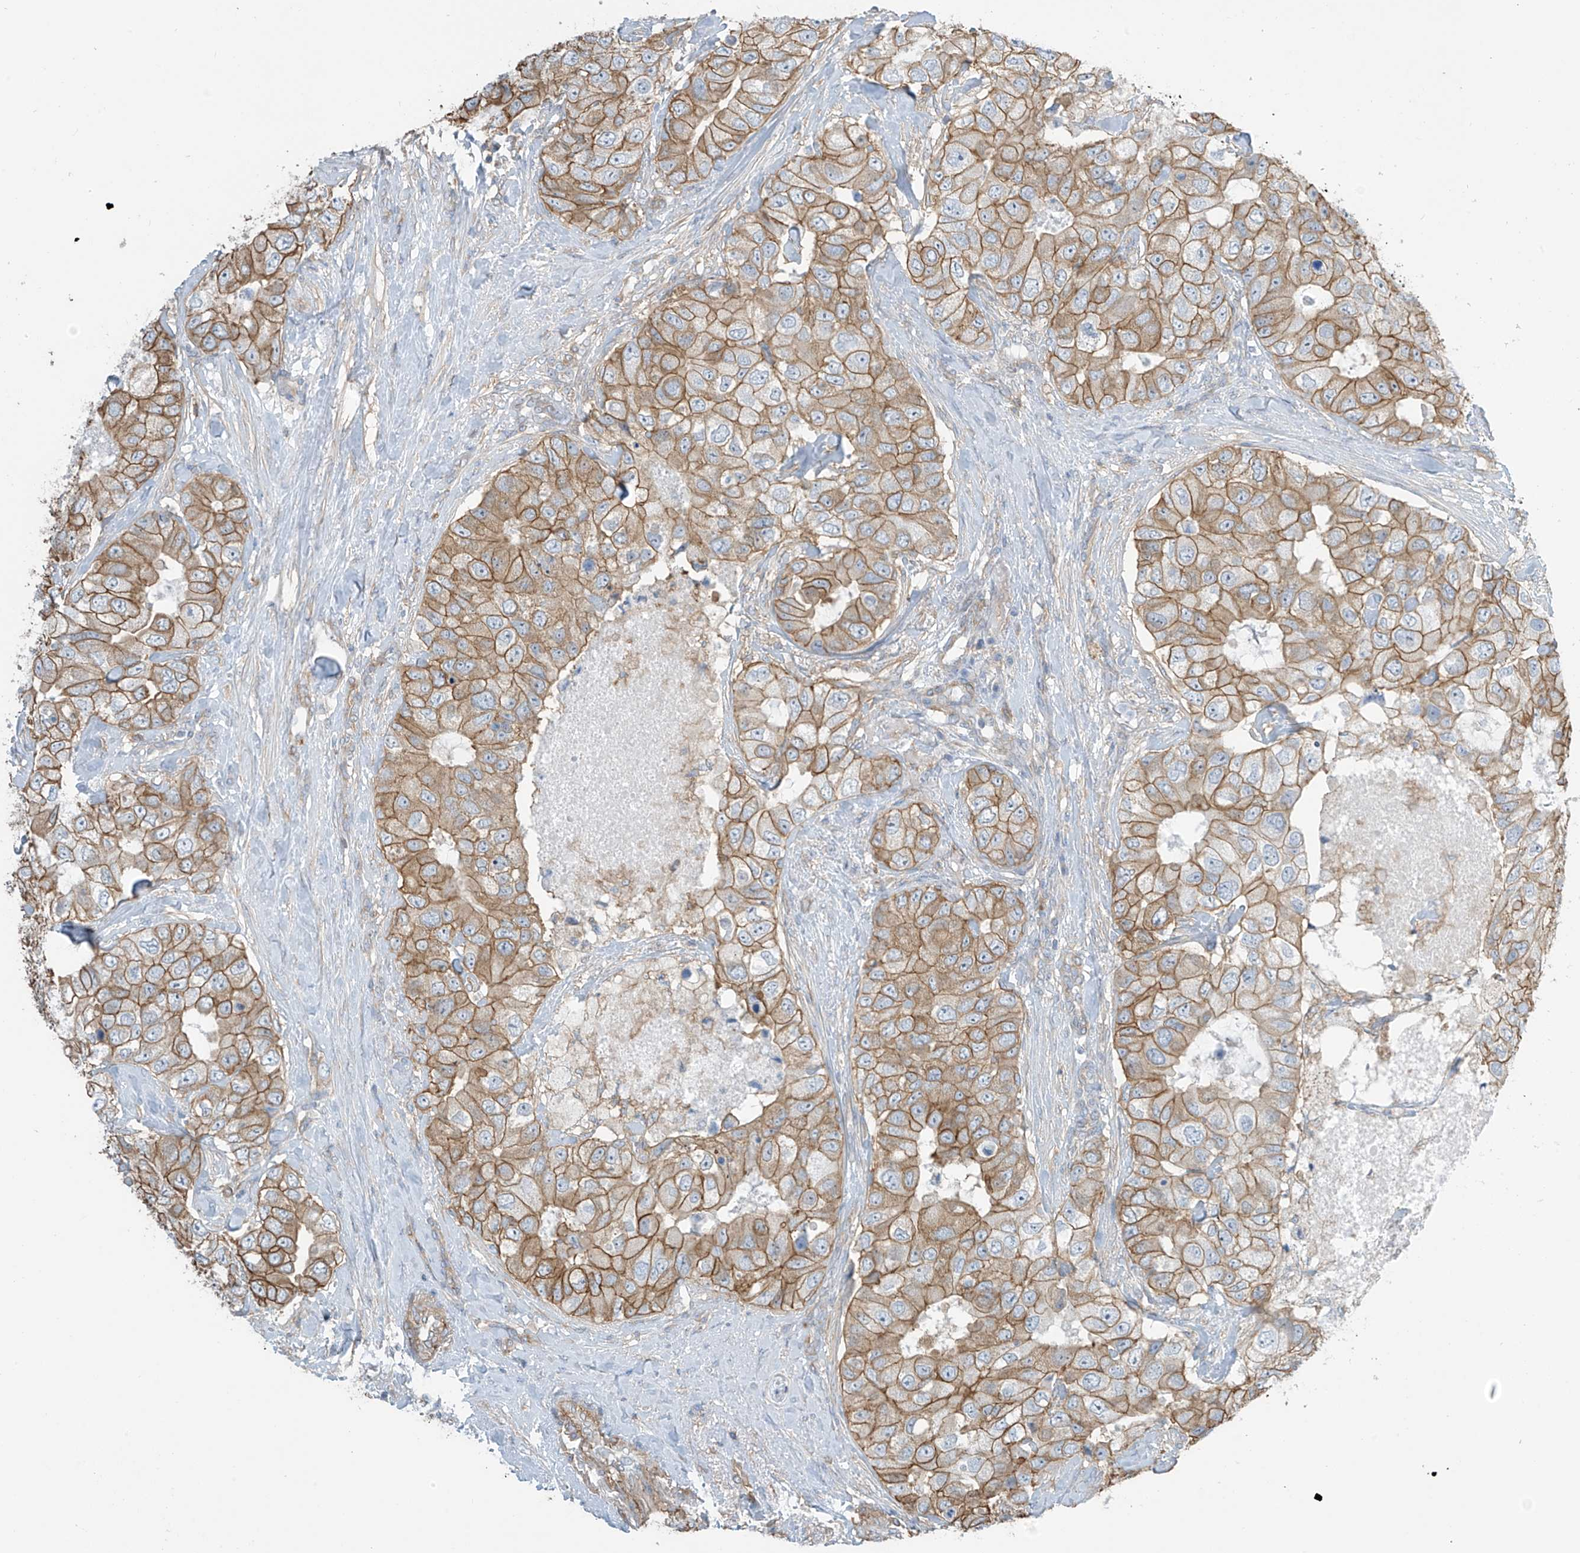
{"staining": {"intensity": "moderate", "quantity": ">75%", "location": "cytoplasmic/membranous"}, "tissue": "breast cancer", "cell_type": "Tumor cells", "image_type": "cancer", "snomed": [{"axis": "morphology", "description": "Duct carcinoma"}, {"axis": "topography", "description": "Breast"}], "caption": "Immunohistochemistry (IHC) image of breast cancer stained for a protein (brown), which reveals medium levels of moderate cytoplasmic/membranous expression in about >75% of tumor cells.", "gene": "ZNF846", "patient": {"sex": "female", "age": 62}}